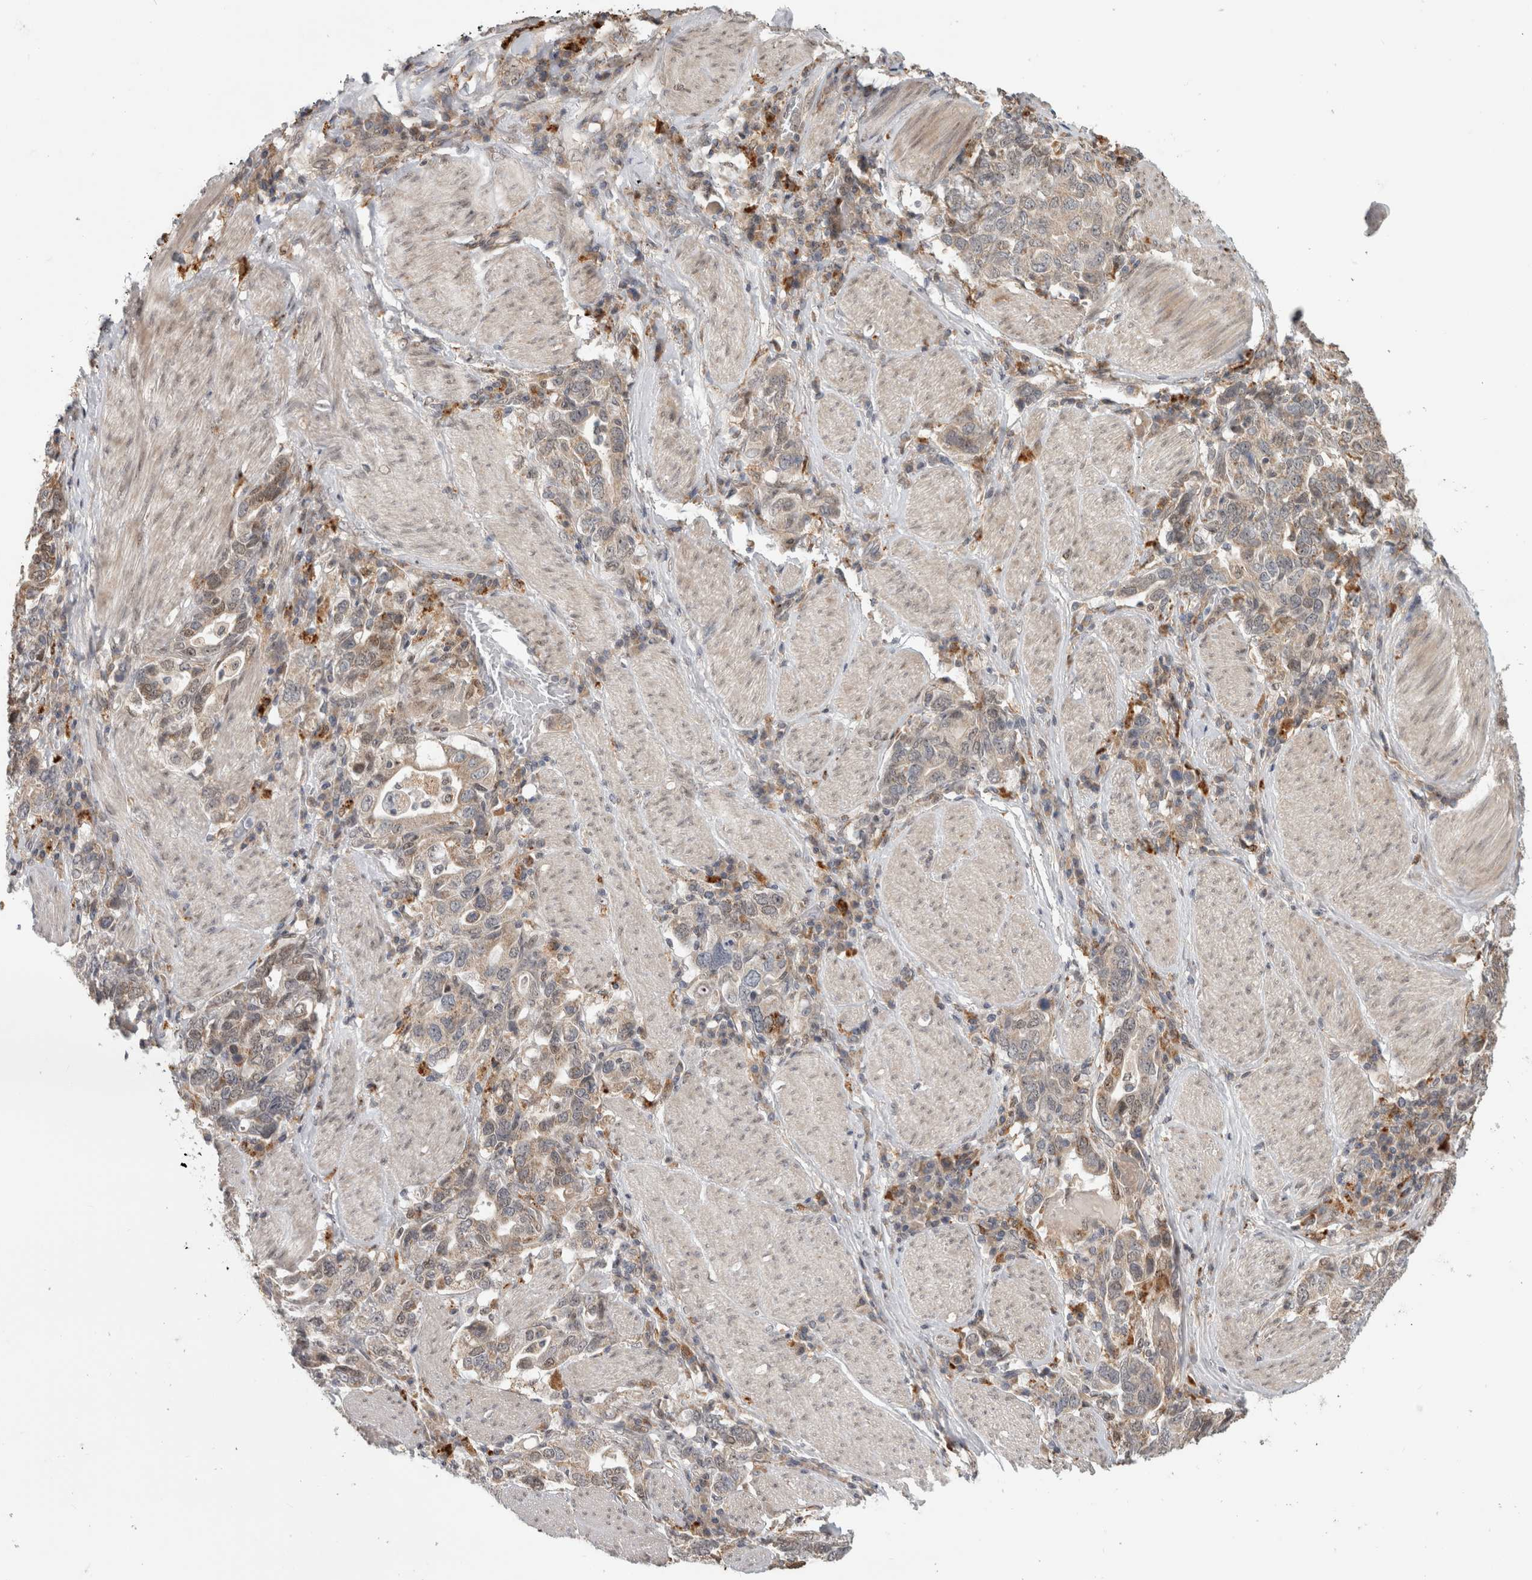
{"staining": {"intensity": "weak", "quantity": "<25%", "location": "cytoplasmic/membranous,nuclear"}, "tissue": "stomach cancer", "cell_type": "Tumor cells", "image_type": "cancer", "snomed": [{"axis": "morphology", "description": "Adenocarcinoma, NOS"}, {"axis": "topography", "description": "Stomach, upper"}], "caption": "There is no significant positivity in tumor cells of stomach cancer (adenocarcinoma). Nuclei are stained in blue.", "gene": "NAB2", "patient": {"sex": "male", "age": 62}}